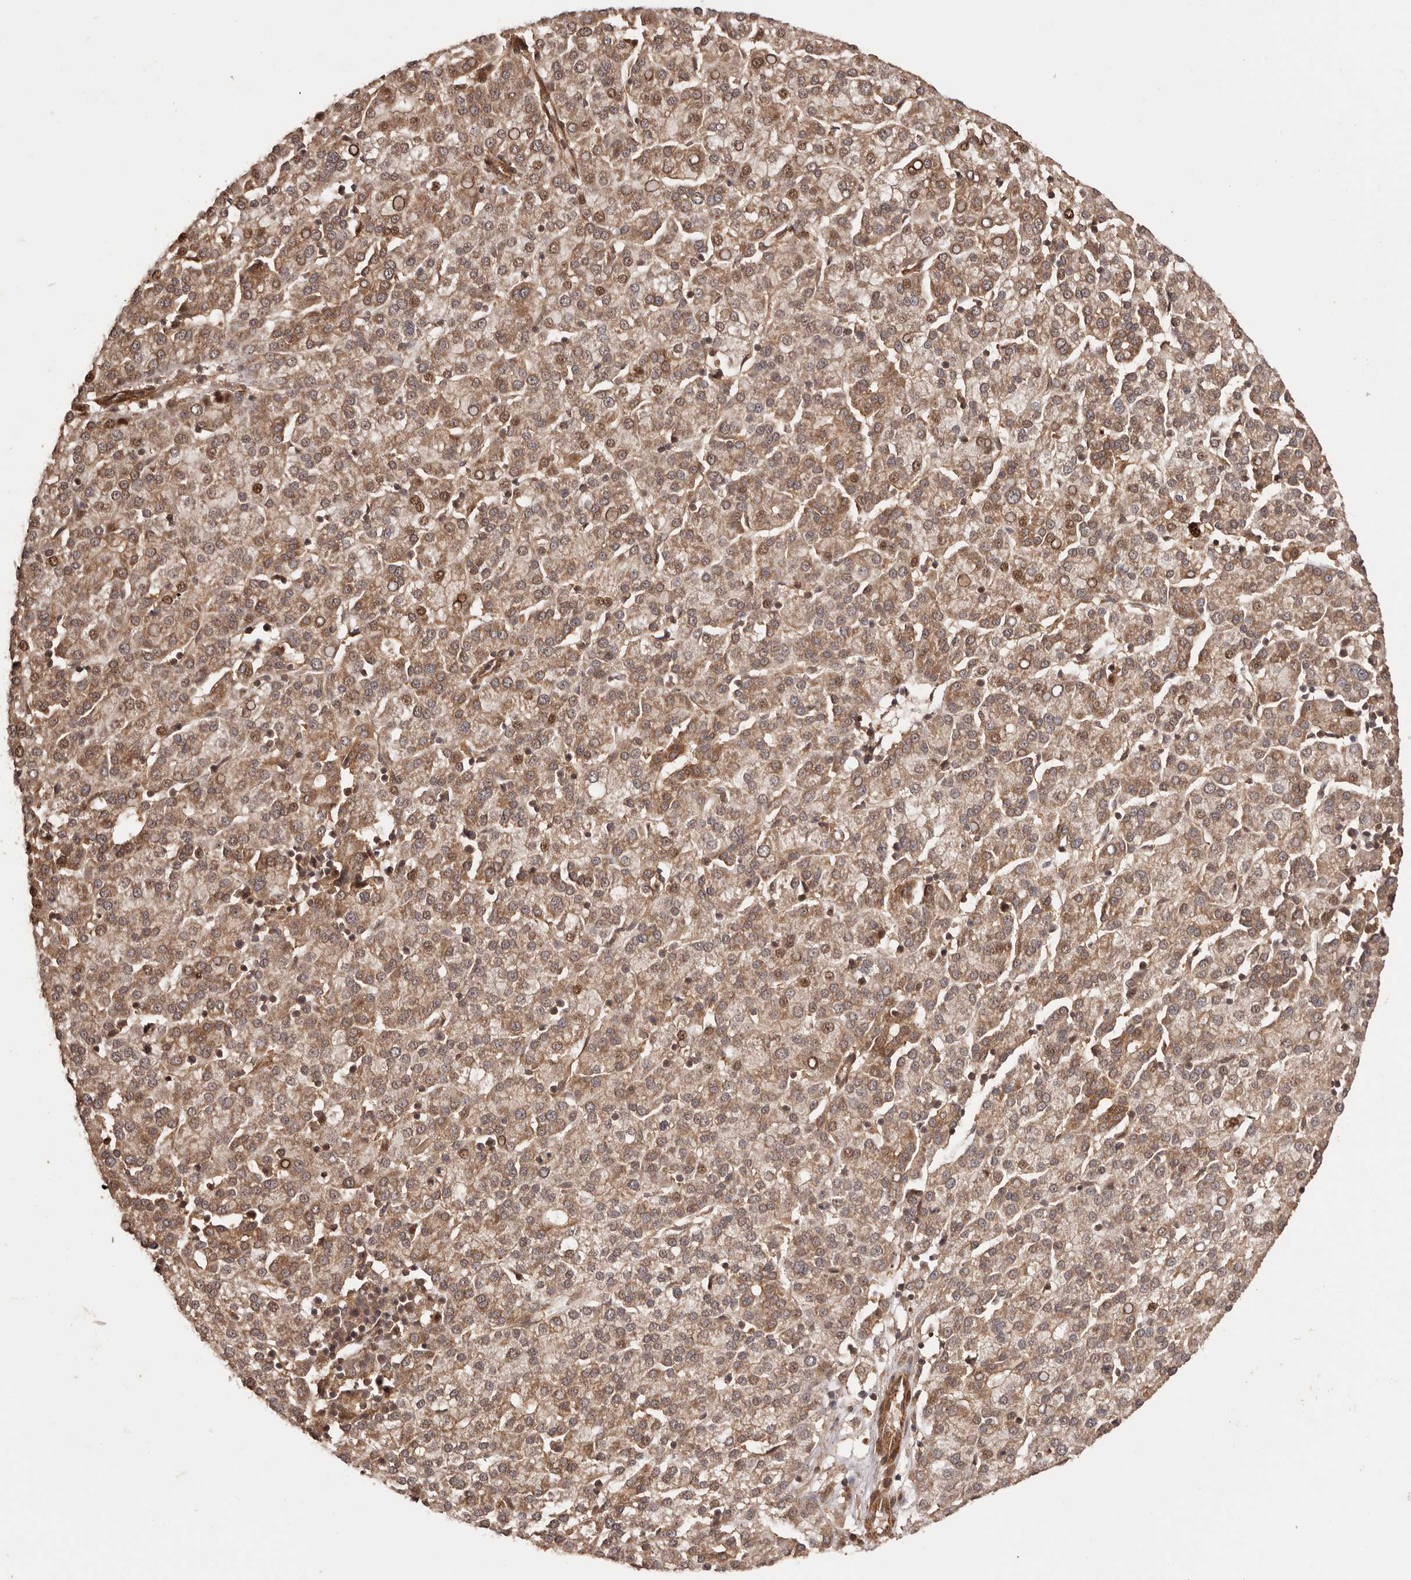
{"staining": {"intensity": "moderate", "quantity": ">75%", "location": "cytoplasmic/membranous,nuclear"}, "tissue": "liver cancer", "cell_type": "Tumor cells", "image_type": "cancer", "snomed": [{"axis": "morphology", "description": "Carcinoma, Hepatocellular, NOS"}, {"axis": "topography", "description": "Liver"}], "caption": "Liver cancer (hepatocellular carcinoma) was stained to show a protein in brown. There is medium levels of moderate cytoplasmic/membranous and nuclear positivity in about >75% of tumor cells. (Stains: DAB in brown, nuclei in blue, Microscopy: brightfield microscopy at high magnification).", "gene": "UBR2", "patient": {"sex": "female", "age": 58}}